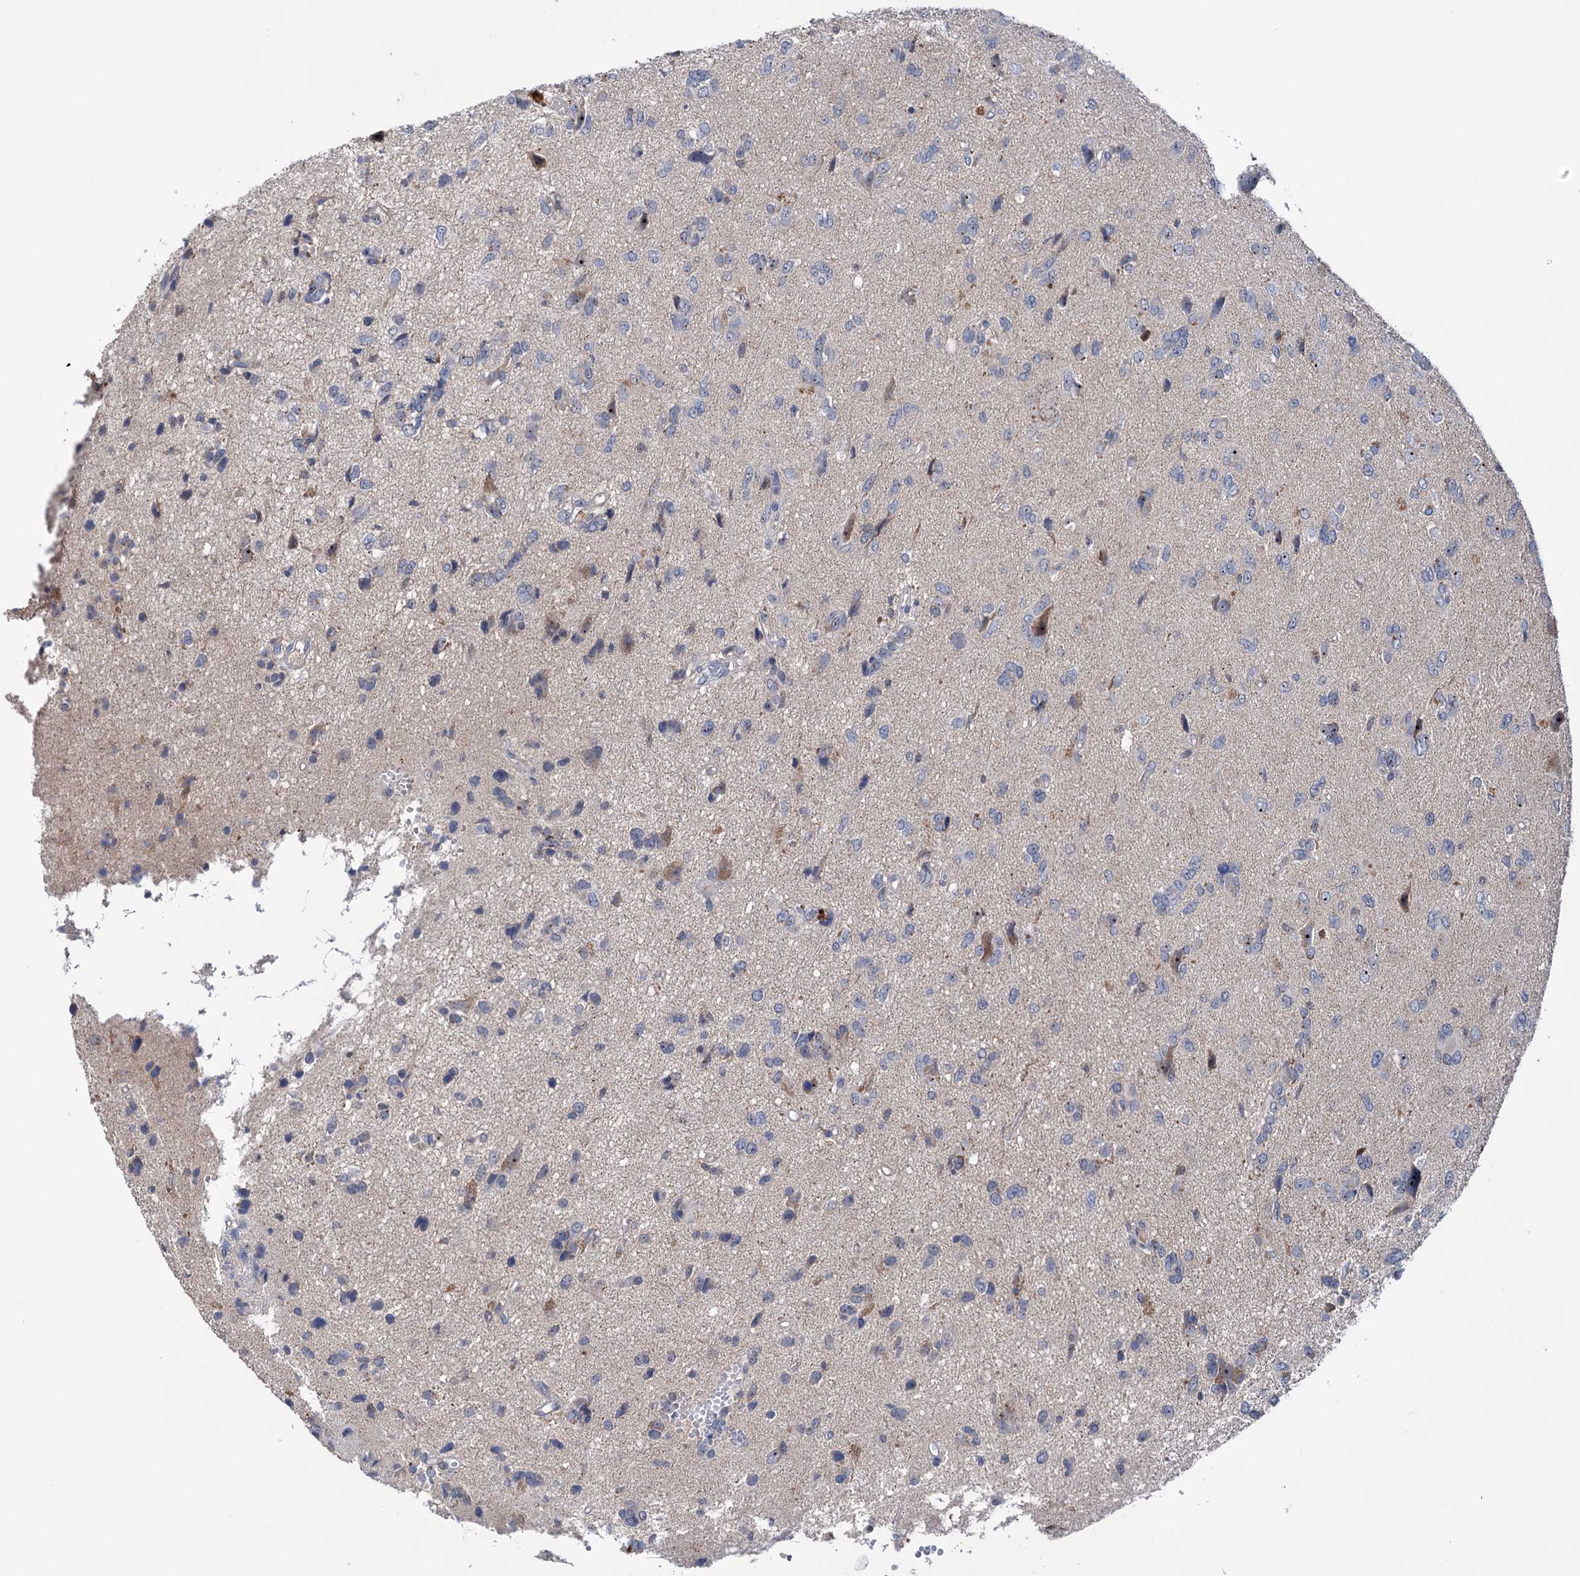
{"staining": {"intensity": "weak", "quantity": "<25%", "location": "cytoplasmic/membranous,nuclear"}, "tissue": "glioma", "cell_type": "Tumor cells", "image_type": "cancer", "snomed": [{"axis": "morphology", "description": "Glioma, malignant, High grade"}, {"axis": "topography", "description": "Brain"}], "caption": "Tumor cells are negative for protein expression in human malignant glioma (high-grade).", "gene": "HTR3B", "patient": {"sex": "female", "age": 59}}